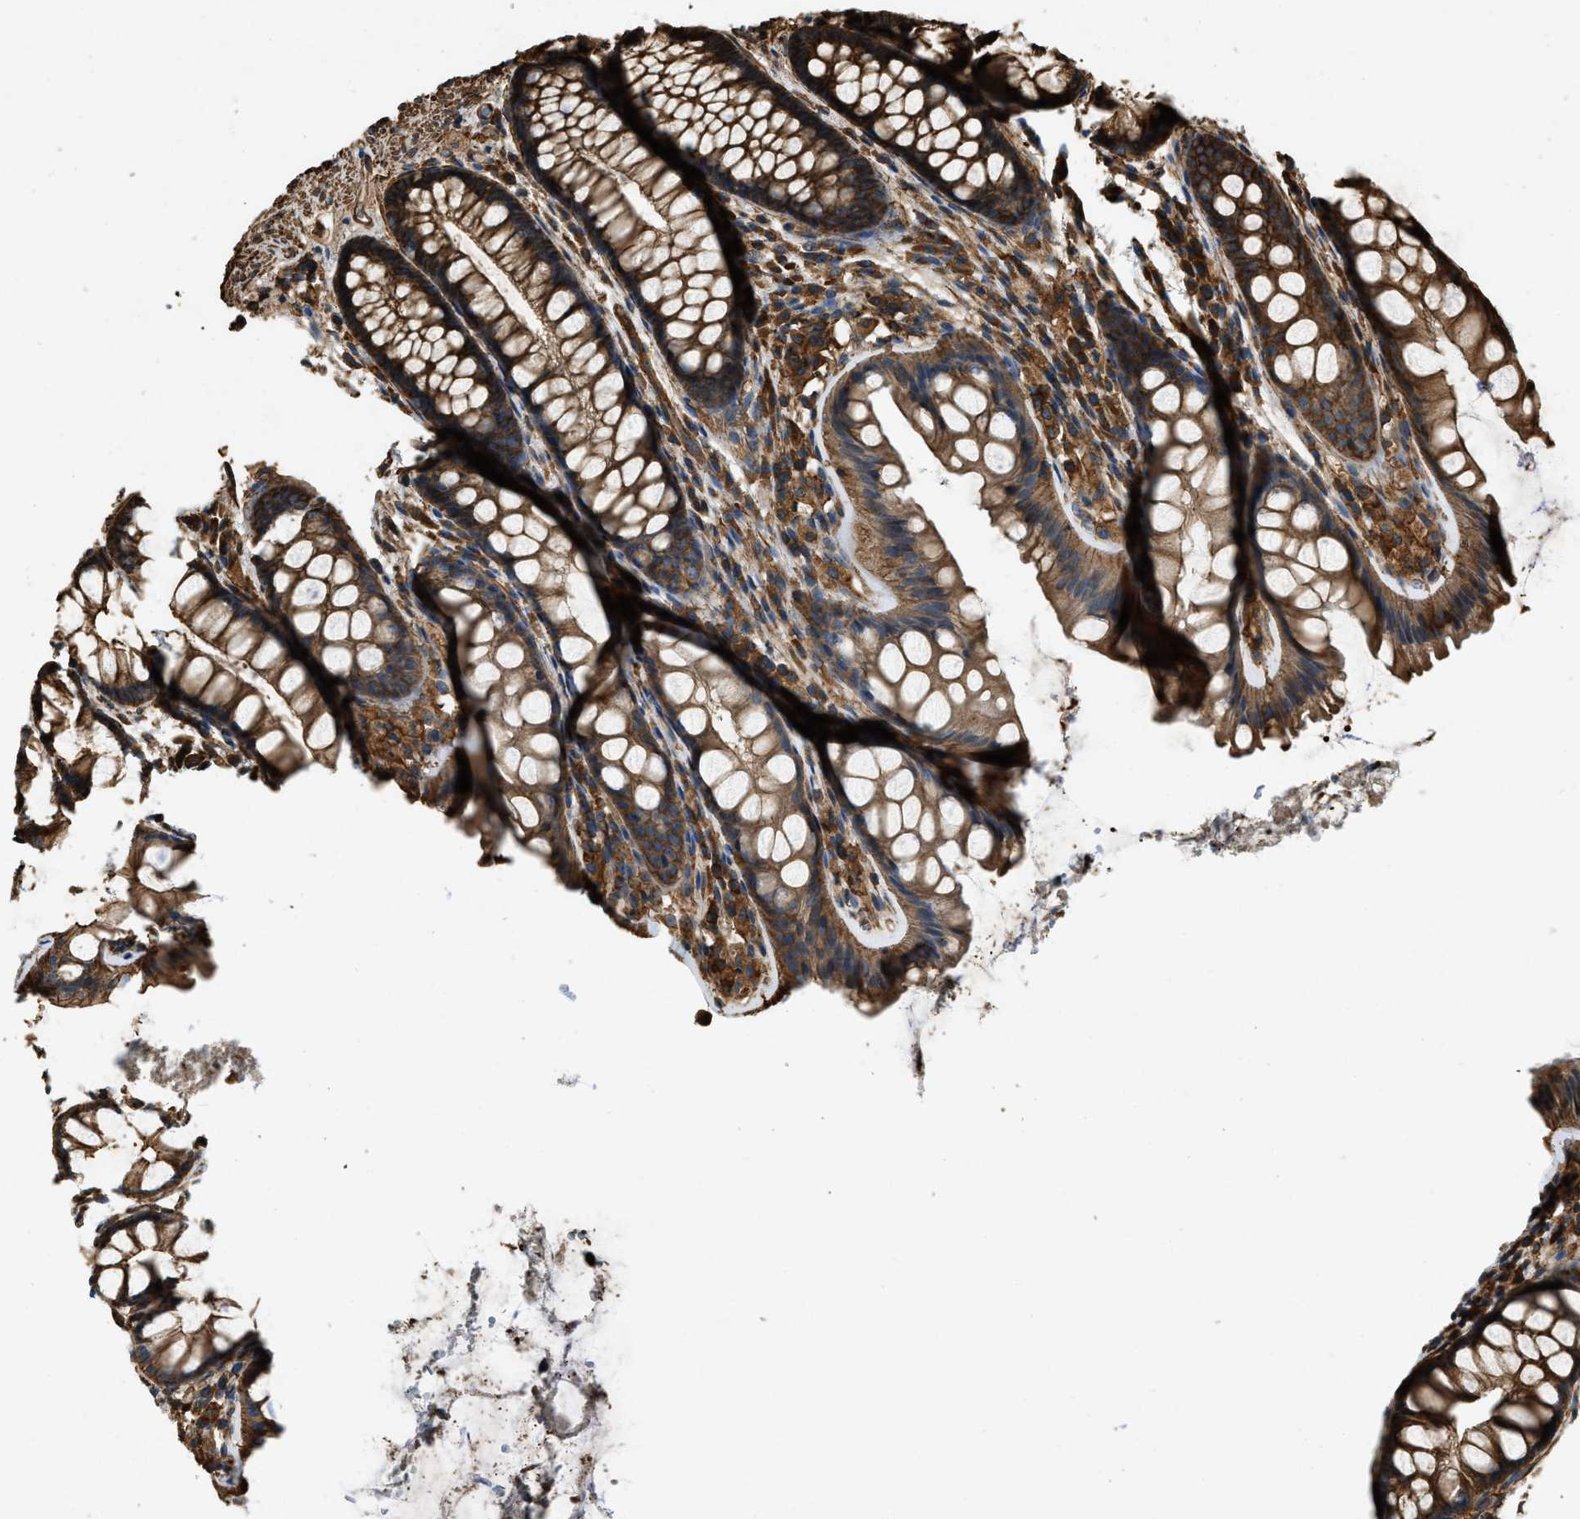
{"staining": {"intensity": "moderate", "quantity": ">75%", "location": "cytoplasmic/membranous"}, "tissue": "colon", "cell_type": "Endothelial cells", "image_type": "normal", "snomed": [{"axis": "morphology", "description": "Normal tissue, NOS"}, {"axis": "topography", "description": "Colon"}], "caption": "Endothelial cells exhibit medium levels of moderate cytoplasmic/membranous staining in about >75% of cells in benign colon. The protein of interest is stained brown, and the nuclei are stained in blue (DAB IHC with brightfield microscopy, high magnification).", "gene": "YARS1", "patient": {"sex": "female", "age": 56}}